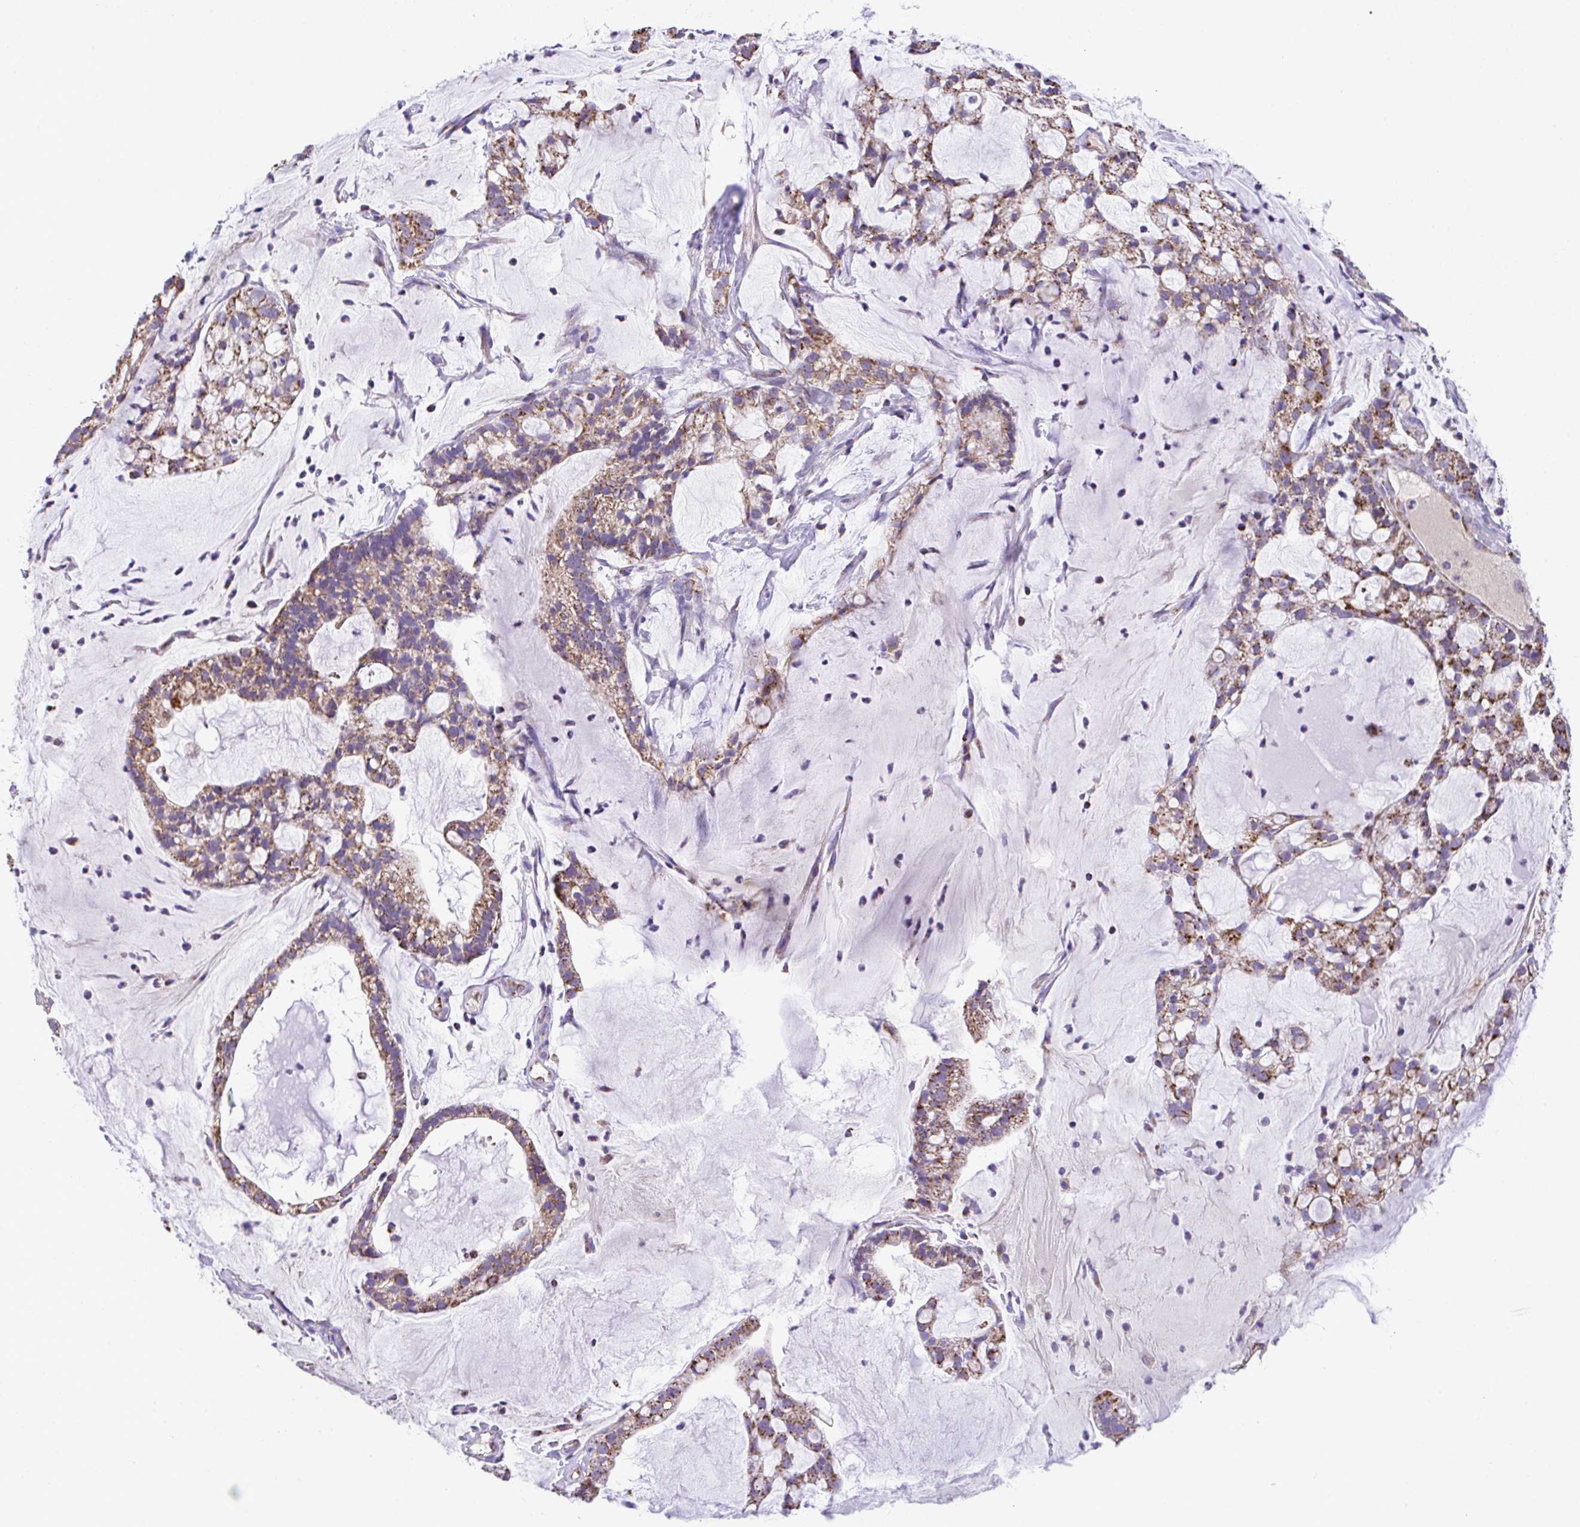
{"staining": {"intensity": "moderate", "quantity": ">75%", "location": "cytoplasmic/membranous"}, "tissue": "cervical cancer", "cell_type": "Tumor cells", "image_type": "cancer", "snomed": [{"axis": "morphology", "description": "Adenocarcinoma, NOS"}, {"axis": "topography", "description": "Cervix"}], "caption": "The immunohistochemical stain highlights moderate cytoplasmic/membranous expression in tumor cells of cervical cancer tissue.", "gene": "PCMTD2", "patient": {"sex": "female", "age": 41}}